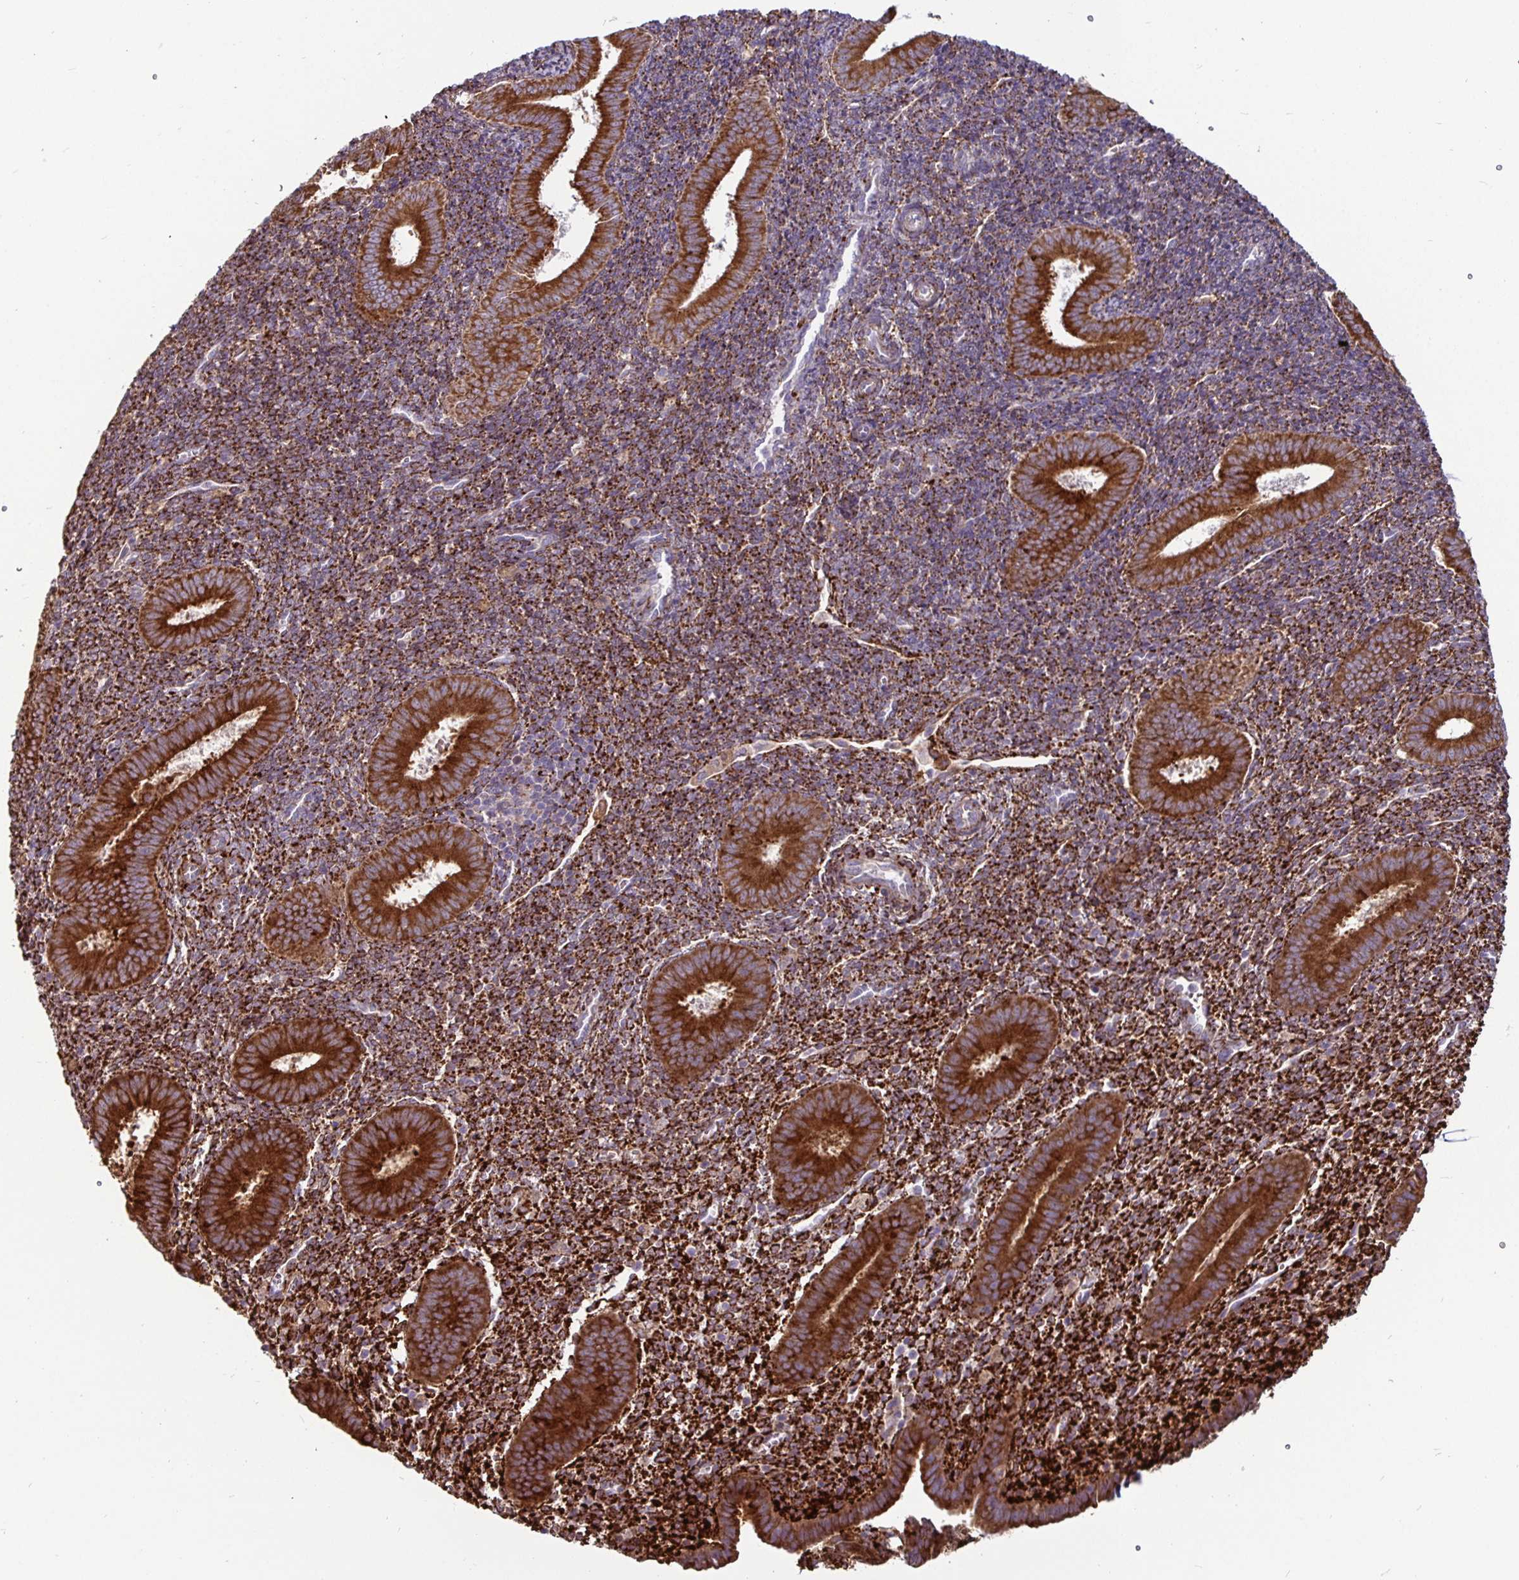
{"staining": {"intensity": "strong", "quantity": ">75%", "location": "cytoplasmic/membranous"}, "tissue": "endometrium", "cell_type": "Cells in endometrial stroma", "image_type": "normal", "snomed": [{"axis": "morphology", "description": "Normal tissue, NOS"}, {"axis": "topography", "description": "Endometrium"}], "caption": "Cells in endometrial stroma show high levels of strong cytoplasmic/membranous positivity in about >75% of cells in unremarkable human endometrium. The protein of interest is shown in brown color, while the nuclei are stained blue.", "gene": "P4HA2", "patient": {"sex": "female", "age": 25}}